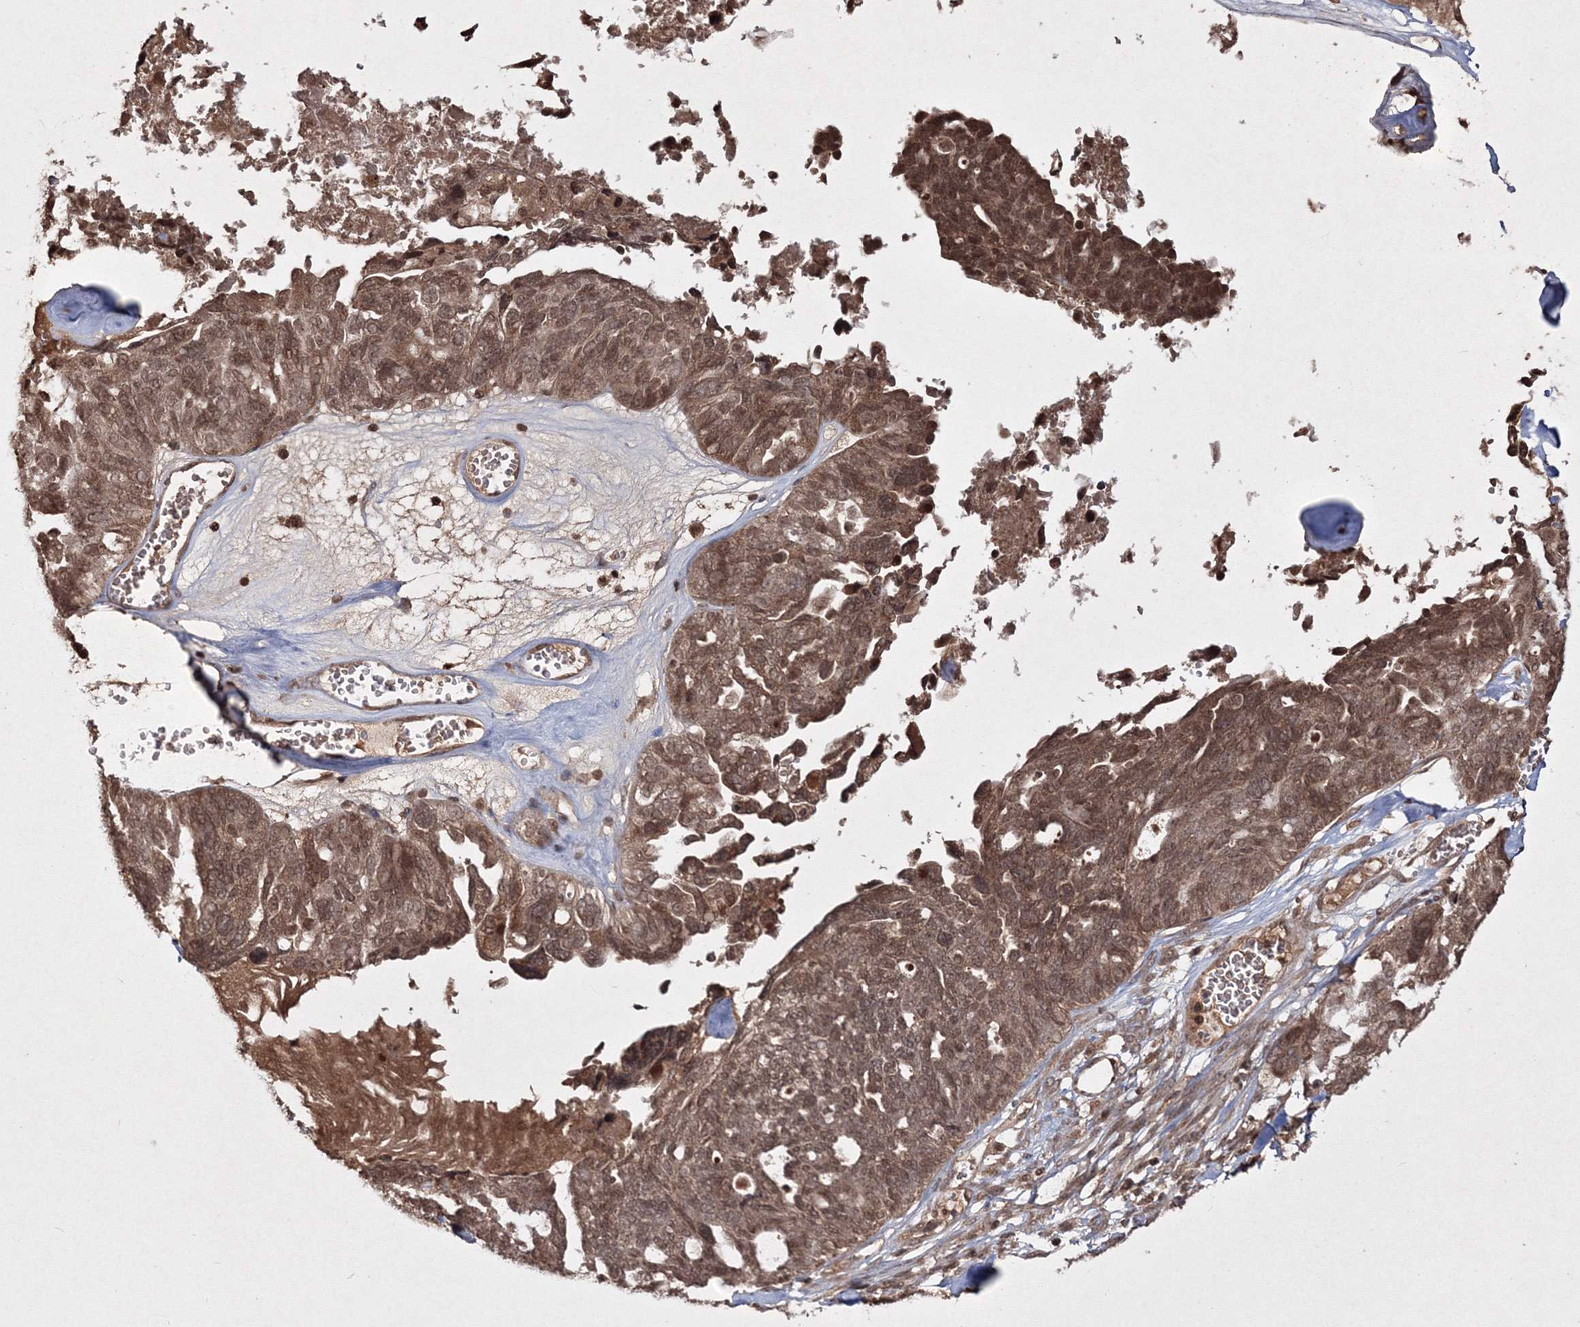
{"staining": {"intensity": "strong", "quantity": ">75%", "location": "cytoplasmic/membranous,nuclear"}, "tissue": "ovarian cancer", "cell_type": "Tumor cells", "image_type": "cancer", "snomed": [{"axis": "morphology", "description": "Cystadenocarcinoma, serous, NOS"}, {"axis": "topography", "description": "Ovary"}], "caption": "An image of ovarian serous cystadenocarcinoma stained for a protein demonstrates strong cytoplasmic/membranous and nuclear brown staining in tumor cells.", "gene": "PEX13", "patient": {"sex": "female", "age": 79}}